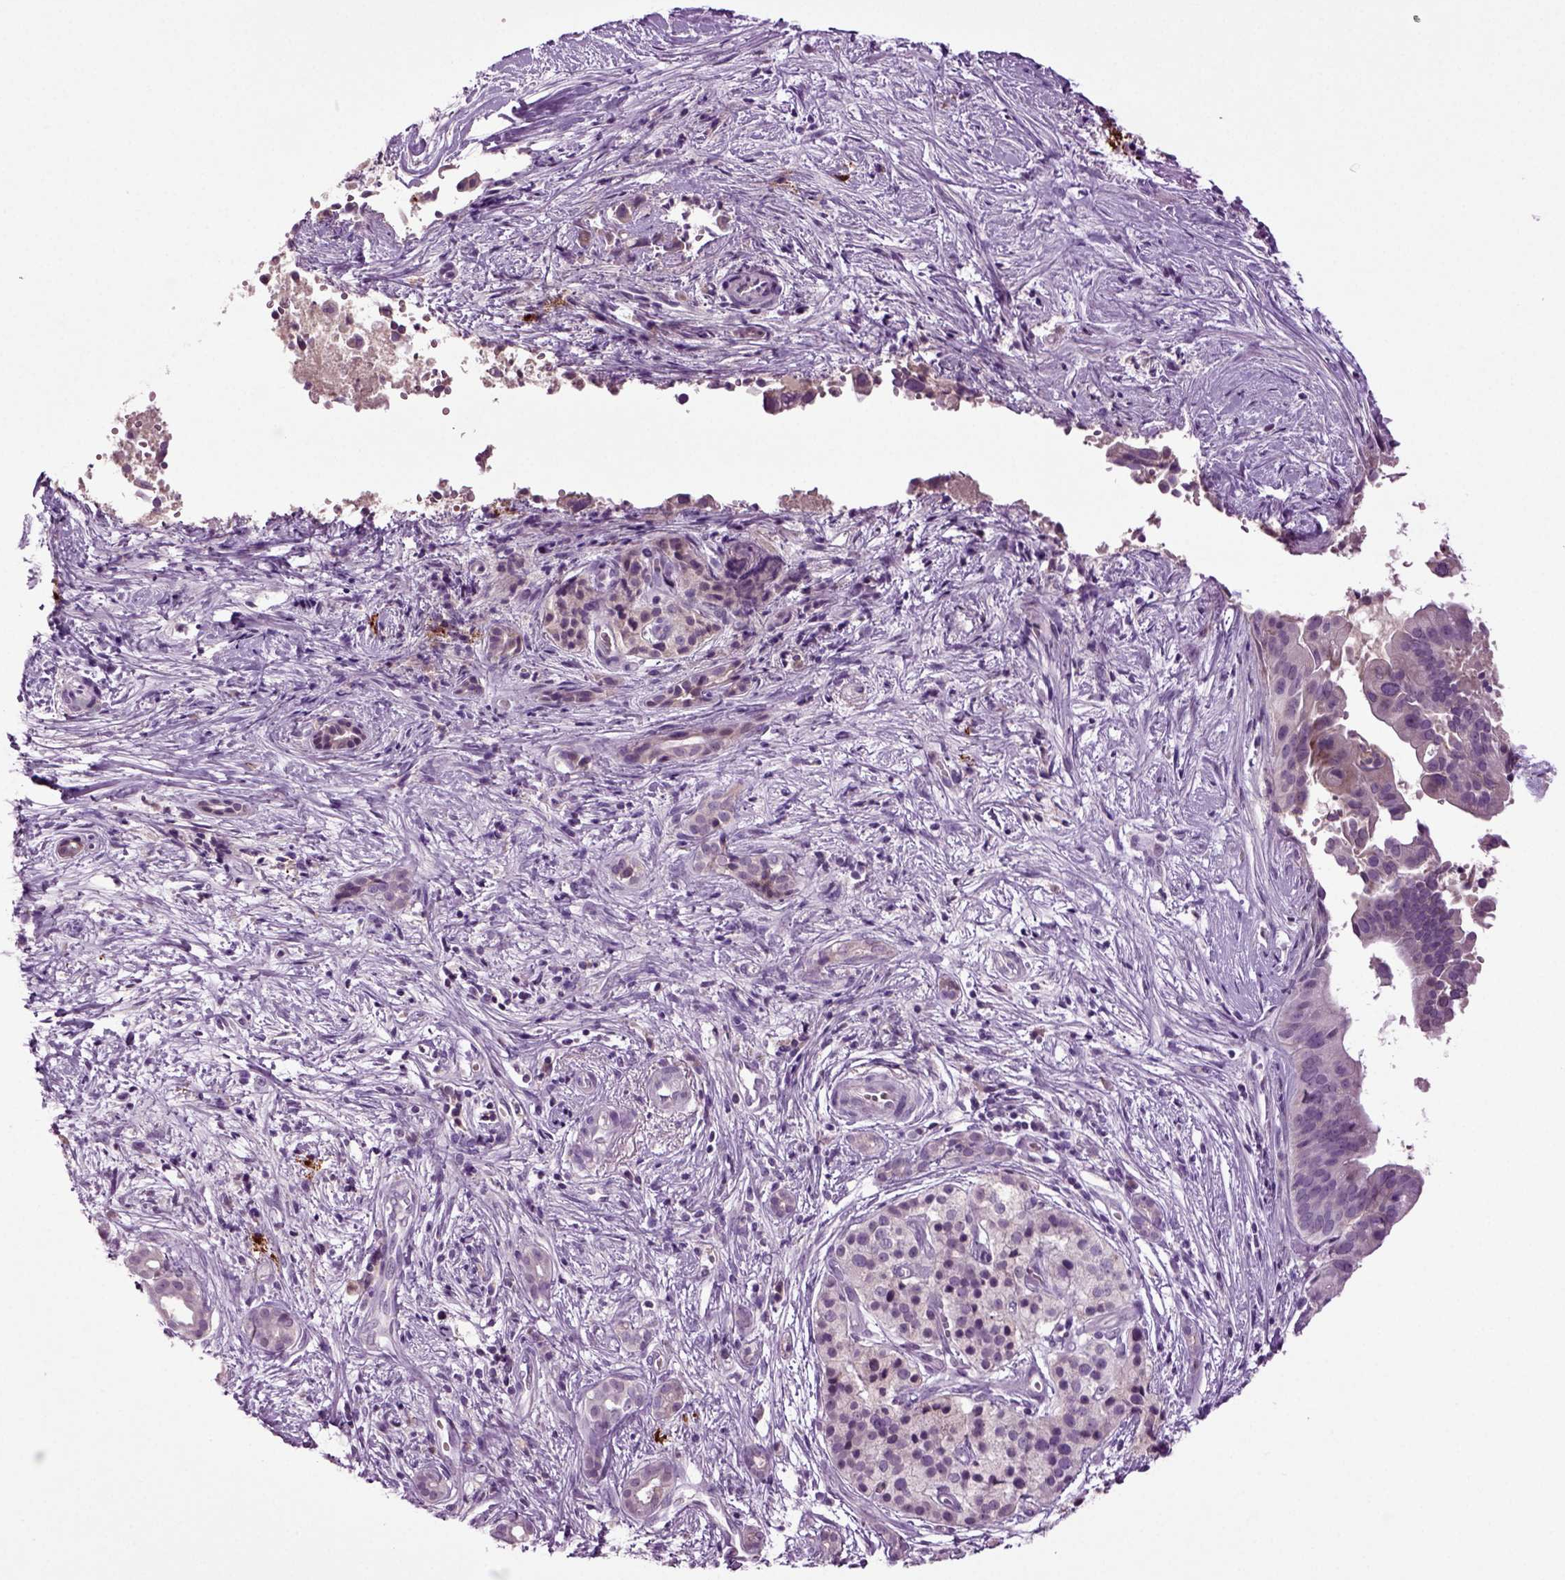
{"staining": {"intensity": "negative", "quantity": "none", "location": "none"}, "tissue": "pancreatic cancer", "cell_type": "Tumor cells", "image_type": "cancer", "snomed": [{"axis": "morphology", "description": "Adenocarcinoma, NOS"}, {"axis": "topography", "description": "Pancreas"}], "caption": "The photomicrograph demonstrates no staining of tumor cells in pancreatic adenocarcinoma.", "gene": "FGF11", "patient": {"sex": "male", "age": 61}}